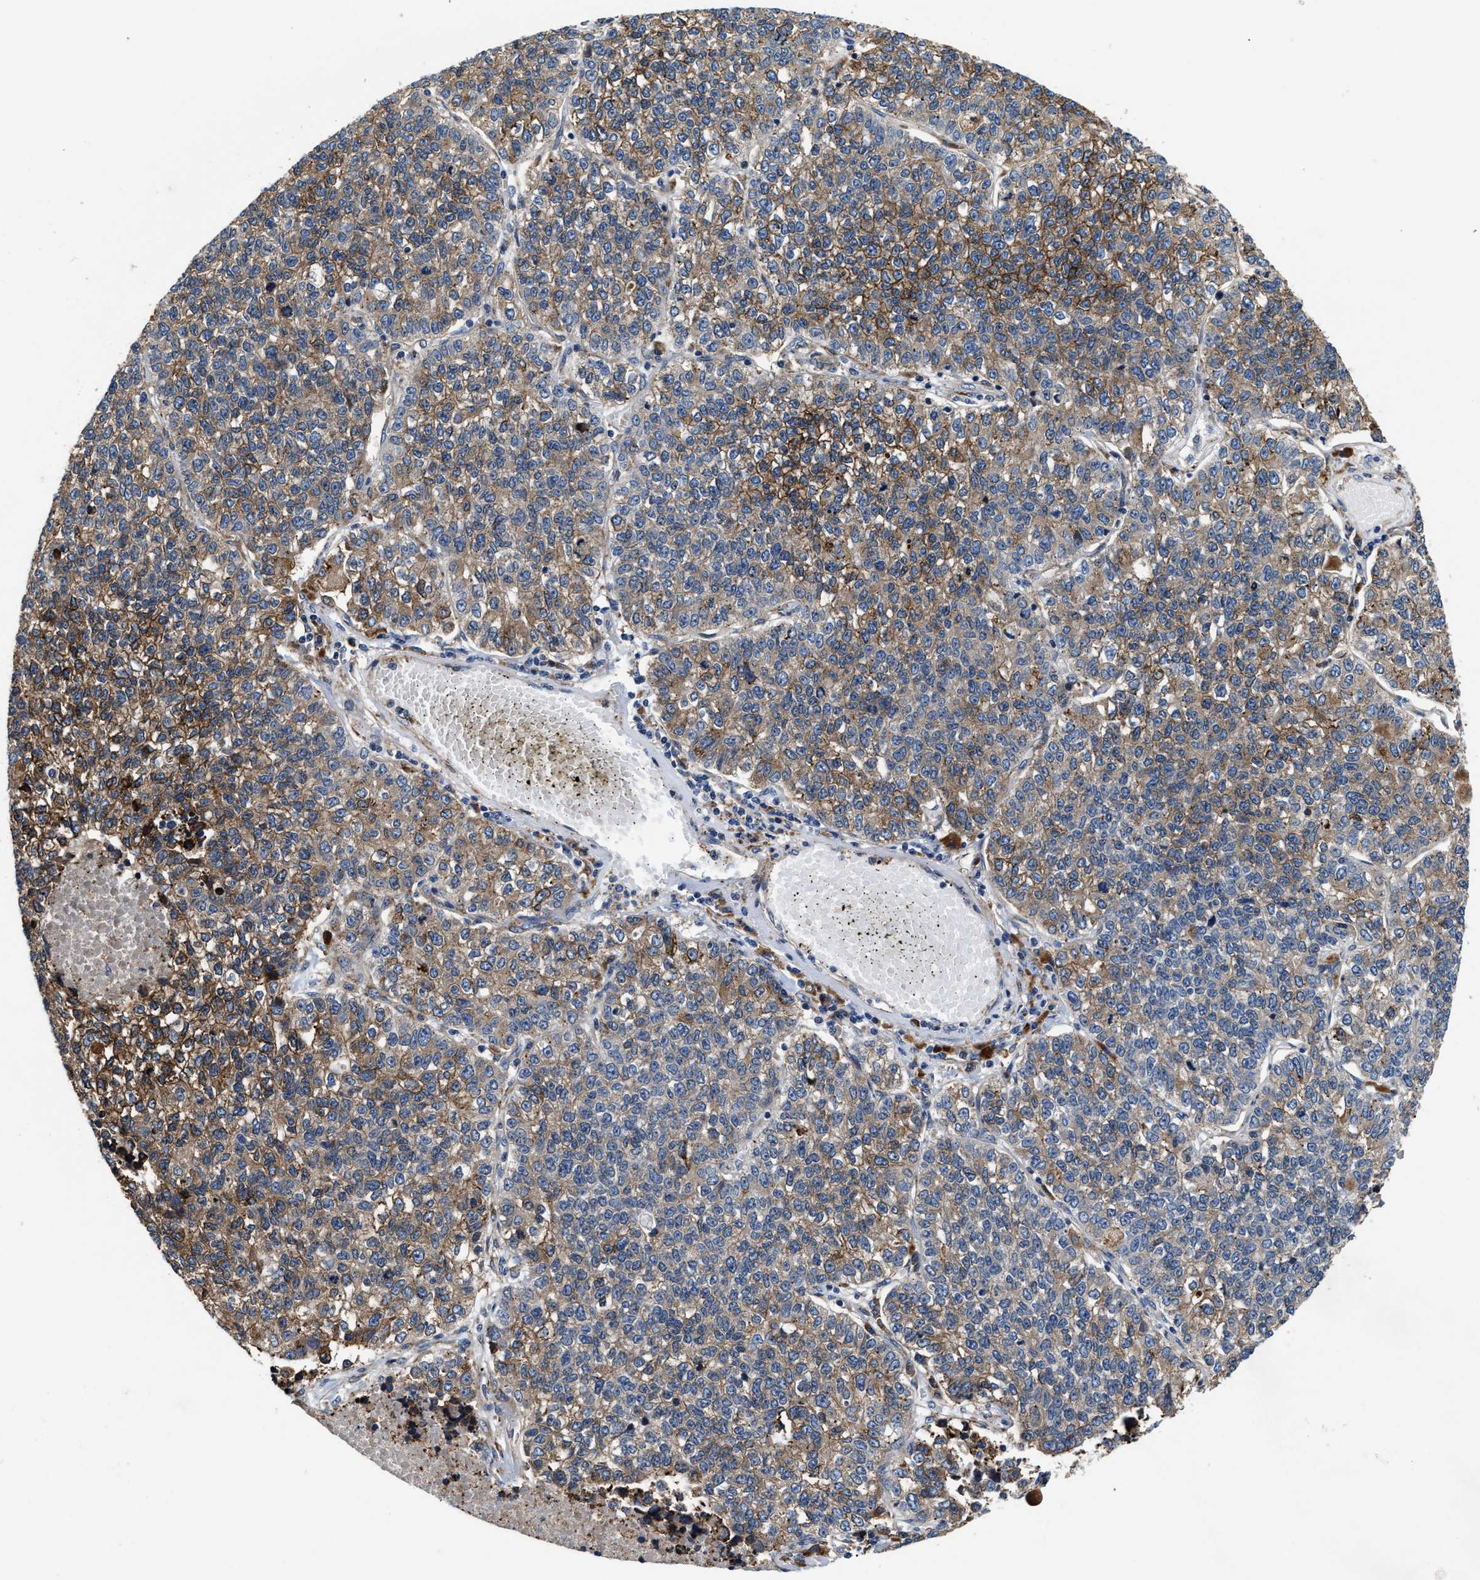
{"staining": {"intensity": "moderate", "quantity": ">75%", "location": "cytoplasmic/membranous"}, "tissue": "lung cancer", "cell_type": "Tumor cells", "image_type": "cancer", "snomed": [{"axis": "morphology", "description": "Adenocarcinoma, NOS"}, {"axis": "topography", "description": "Lung"}], "caption": "An immunohistochemistry image of neoplastic tissue is shown. Protein staining in brown labels moderate cytoplasmic/membranous positivity in lung adenocarcinoma within tumor cells.", "gene": "SLC12A2", "patient": {"sex": "male", "age": 49}}